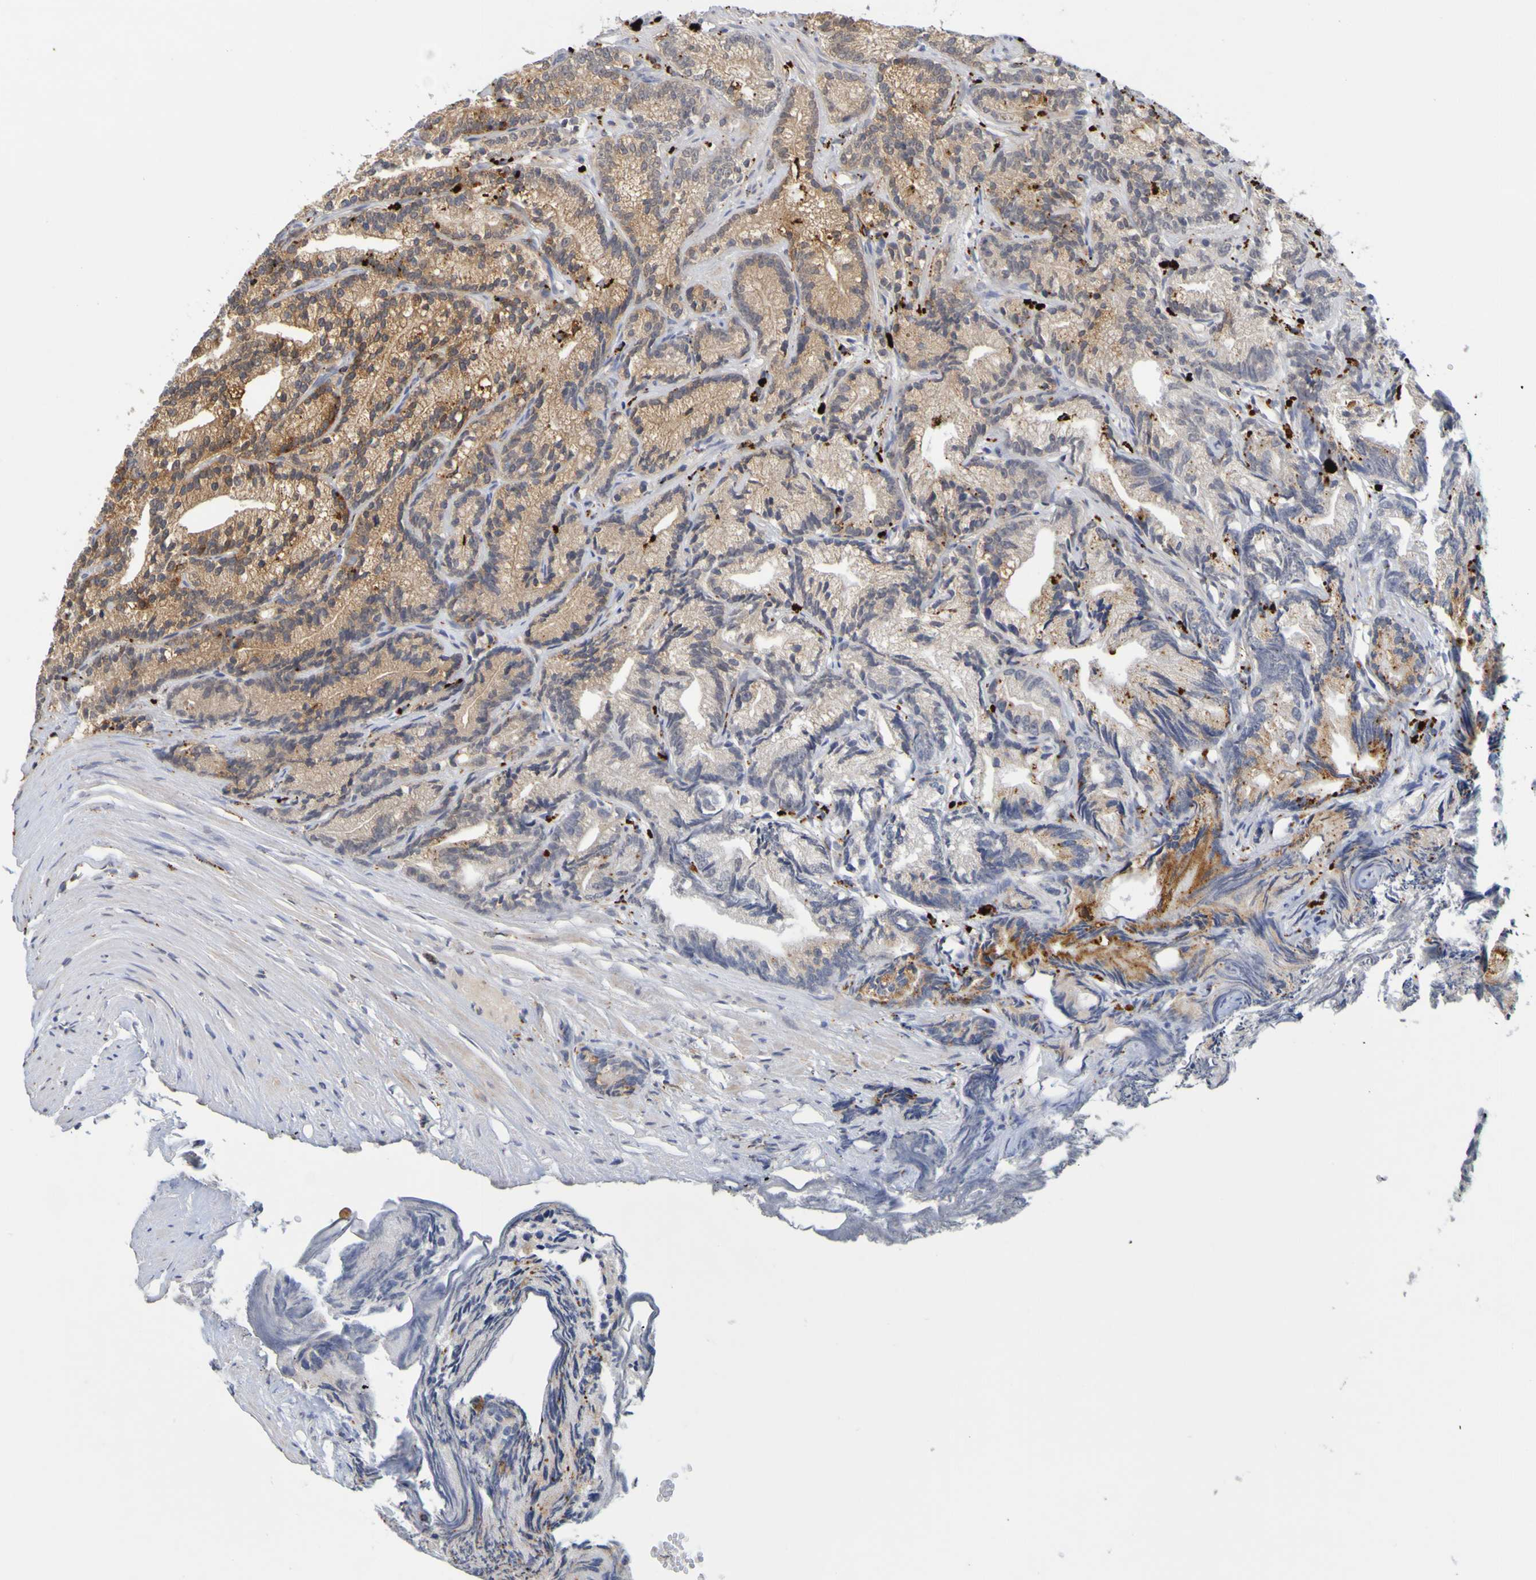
{"staining": {"intensity": "moderate", "quantity": "25%-75%", "location": "cytoplasmic/membranous"}, "tissue": "prostate cancer", "cell_type": "Tumor cells", "image_type": "cancer", "snomed": [{"axis": "morphology", "description": "Adenocarcinoma, Low grade"}, {"axis": "topography", "description": "Prostate"}], "caption": "Immunohistochemical staining of human prostate cancer shows moderate cytoplasmic/membranous protein expression in approximately 25%-75% of tumor cells. The staining was performed using DAB to visualize the protein expression in brown, while the nuclei were stained in blue with hematoxylin (Magnification: 20x).", "gene": "TPH1", "patient": {"sex": "male", "age": 89}}